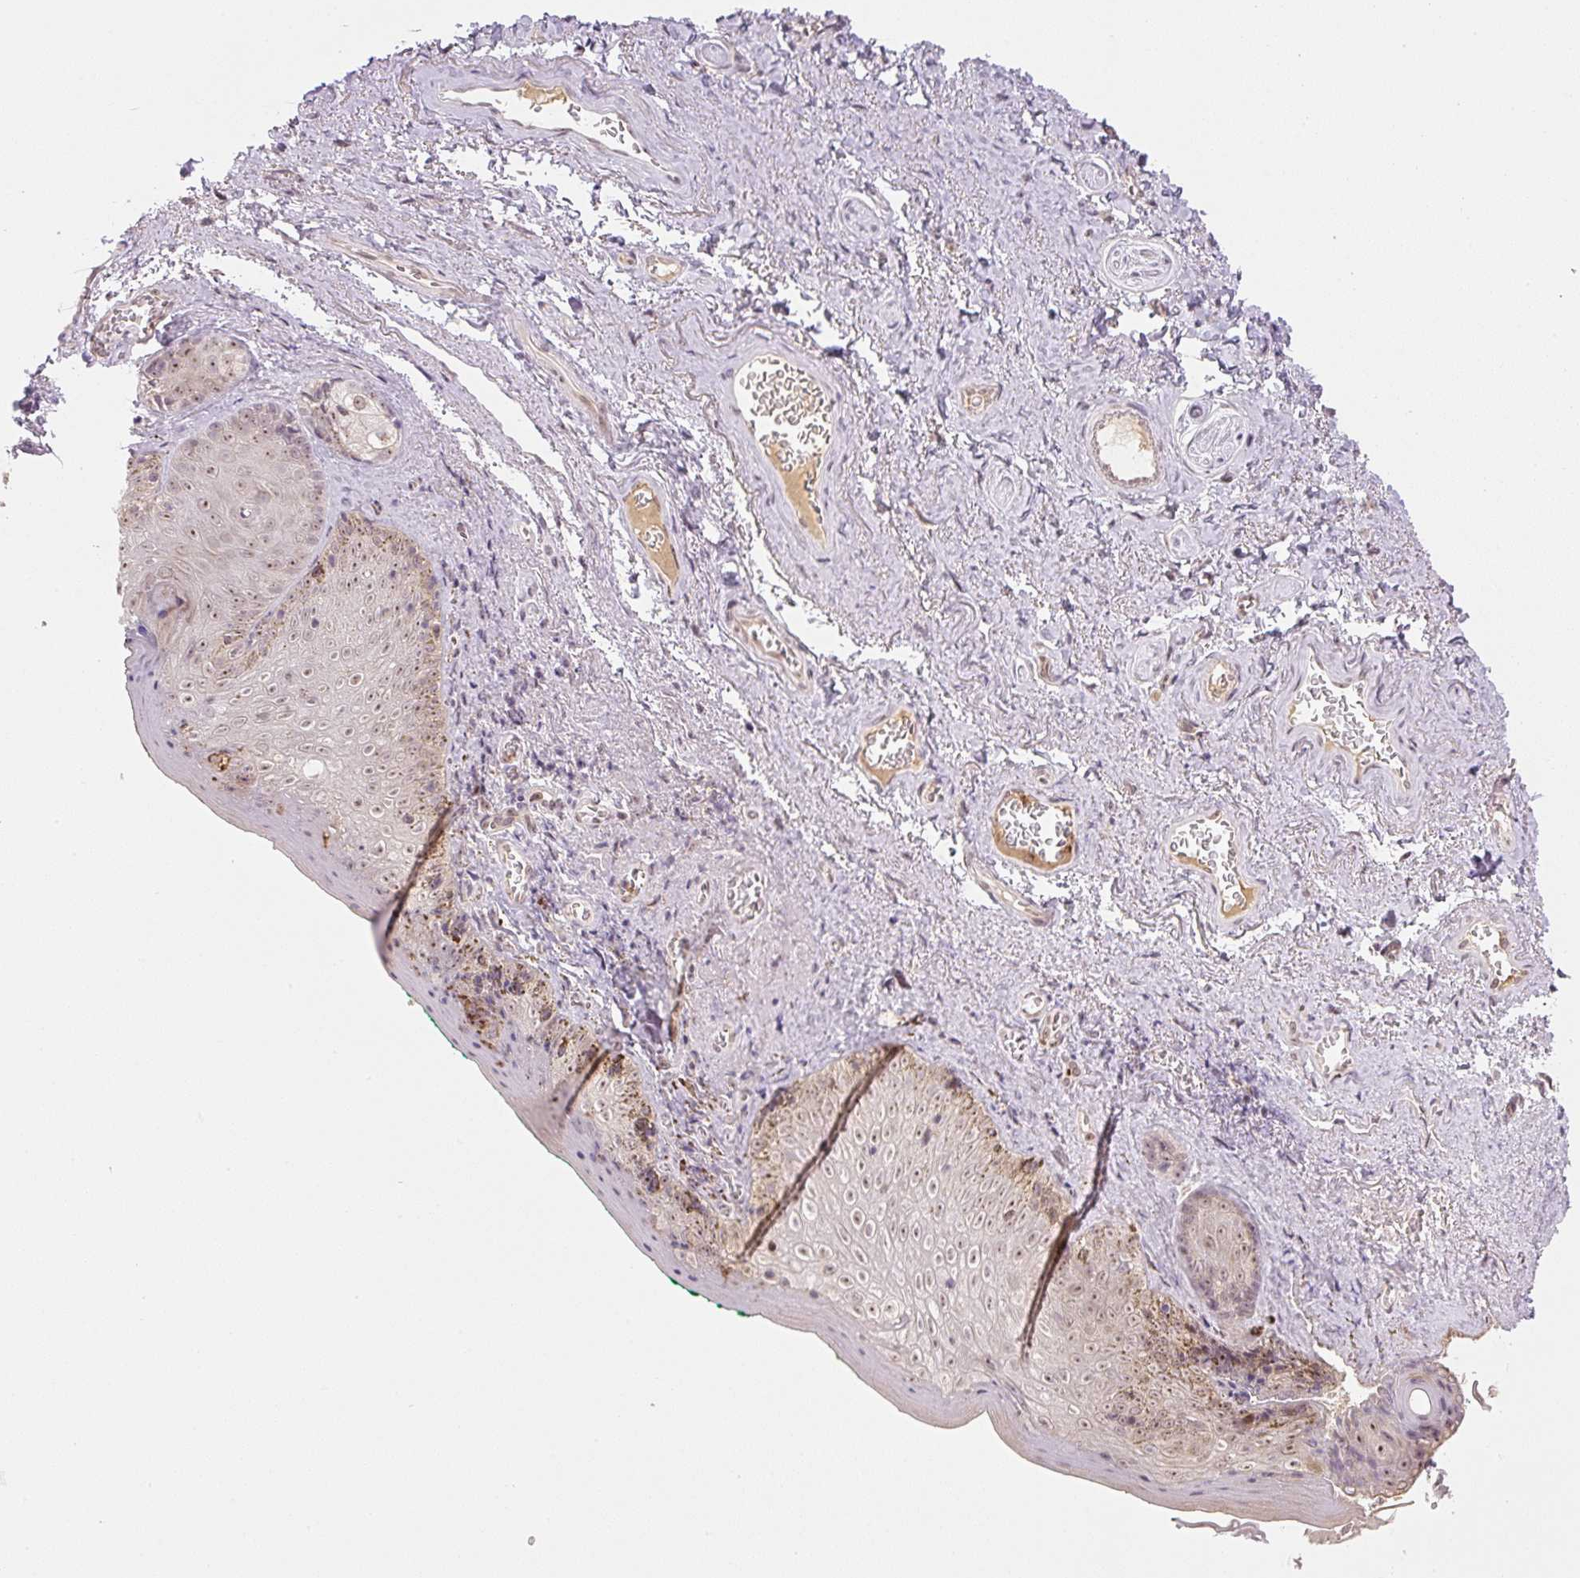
{"staining": {"intensity": "moderate", "quantity": "25%-75%", "location": "nuclear"}, "tissue": "vagina", "cell_type": "Squamous epithelial cells", "image_type": "normal", "snomed": [{"axis": "morphology", "description": "Normal tissue, NOS"}, {"axis": "topography", "description": "Vulva"}, {"axis": "topography", "description": "Vagina"}, {"axis": "topography", "description": "Peripheral nerve tissue"}], "caption": "Protein expression analysis of benign vagina demonstrates moderate nuclear expression in approximately 25%-75% of squamous epithelial cells. (Brightfield microscopy of DAB IHC at high magnification).", "gene": "SGF29", "patient": {"sex": "female", "age": 66}}